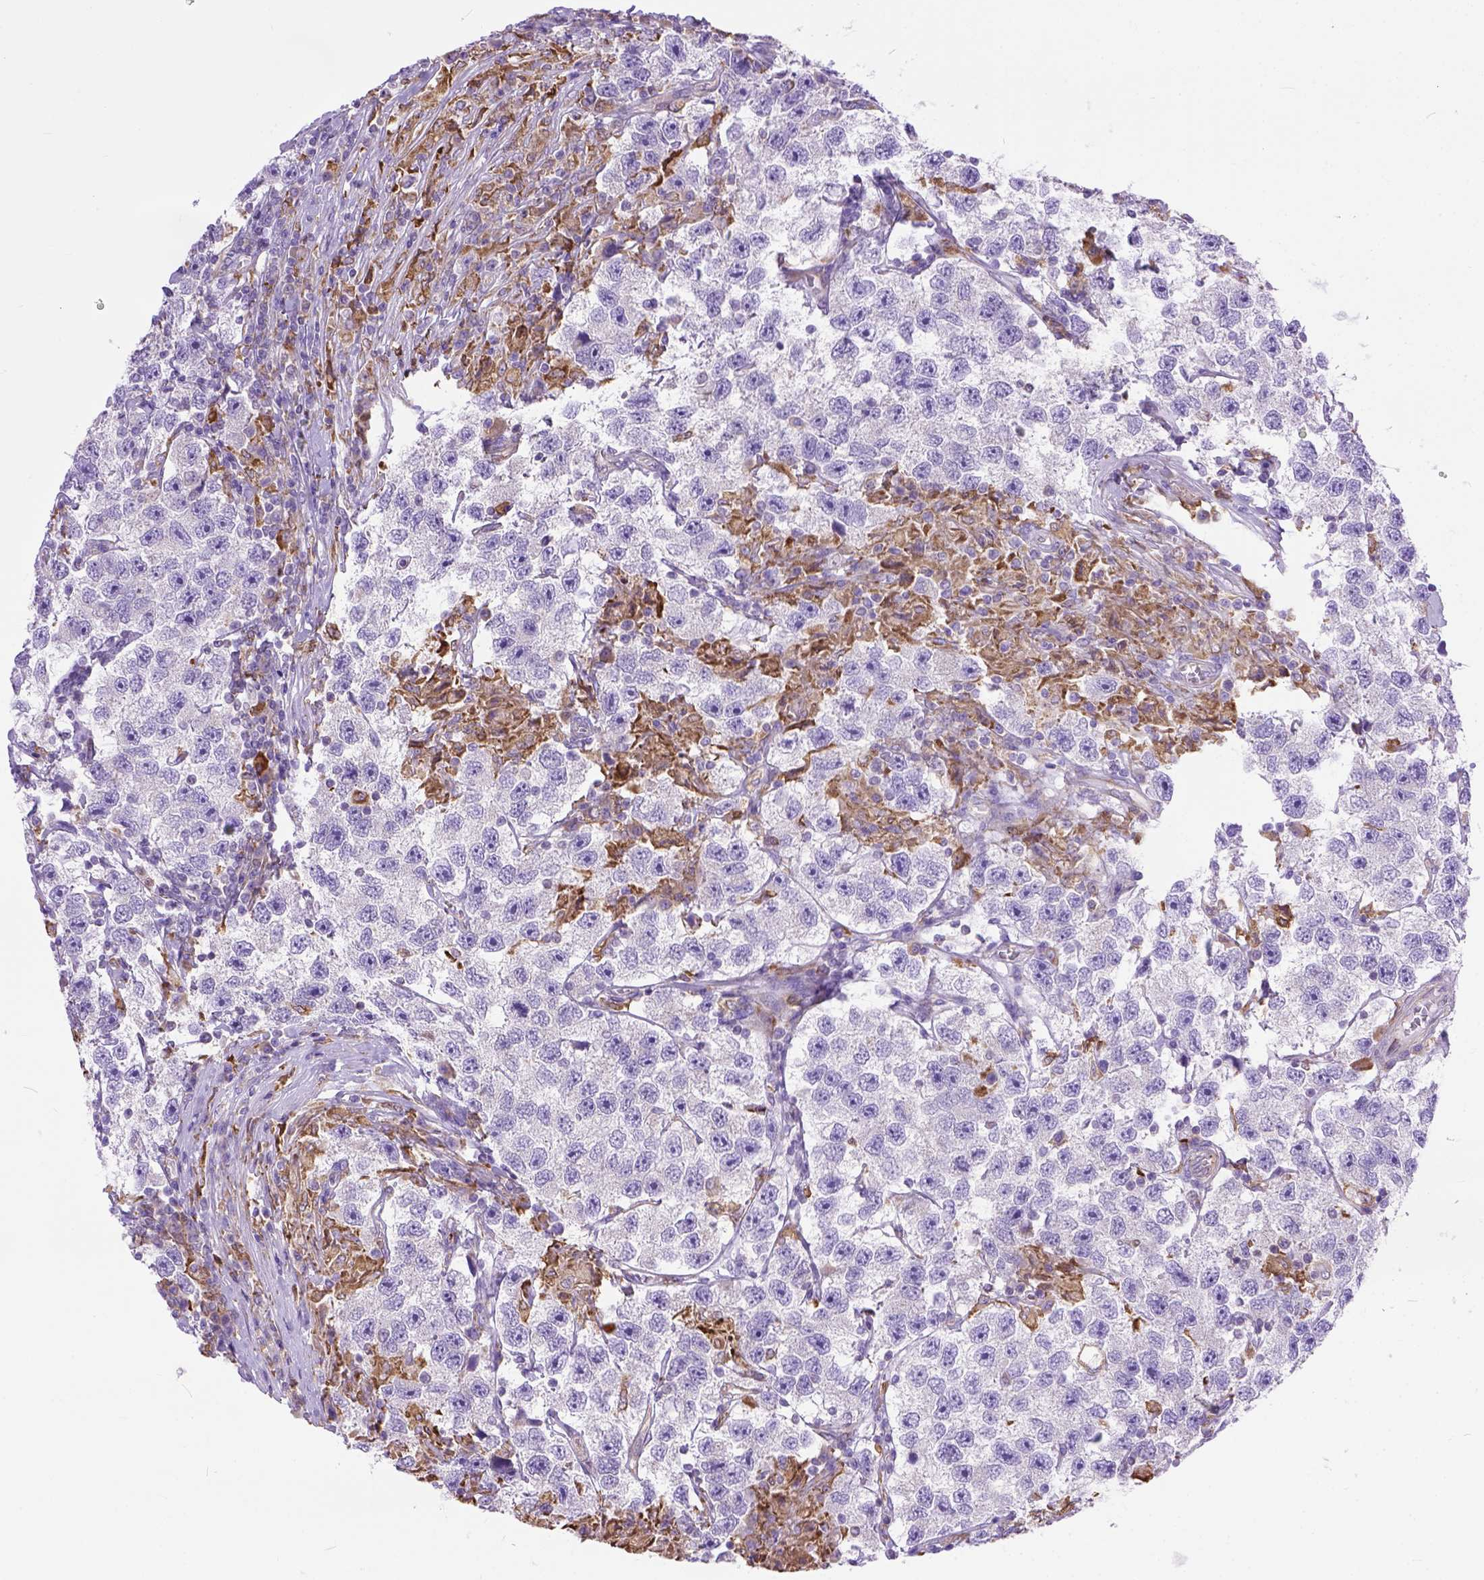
{"staining": {"intensity": "negative", "quantity": "none", "location": "none"}, "tissue": "testis cancer", "cell_type": "Tumor cells", "image_type": "cancer", "snomed": [{"axis": "morphology", "description": "Seminoma, NOS"}, {"axis": "topography", "description": "Testis"}], "caption": "Tumor cells are negative for brown protein staining in testis cancer.", "gene": "PLK4", "patient": {"sex": "male", "age": 26}}